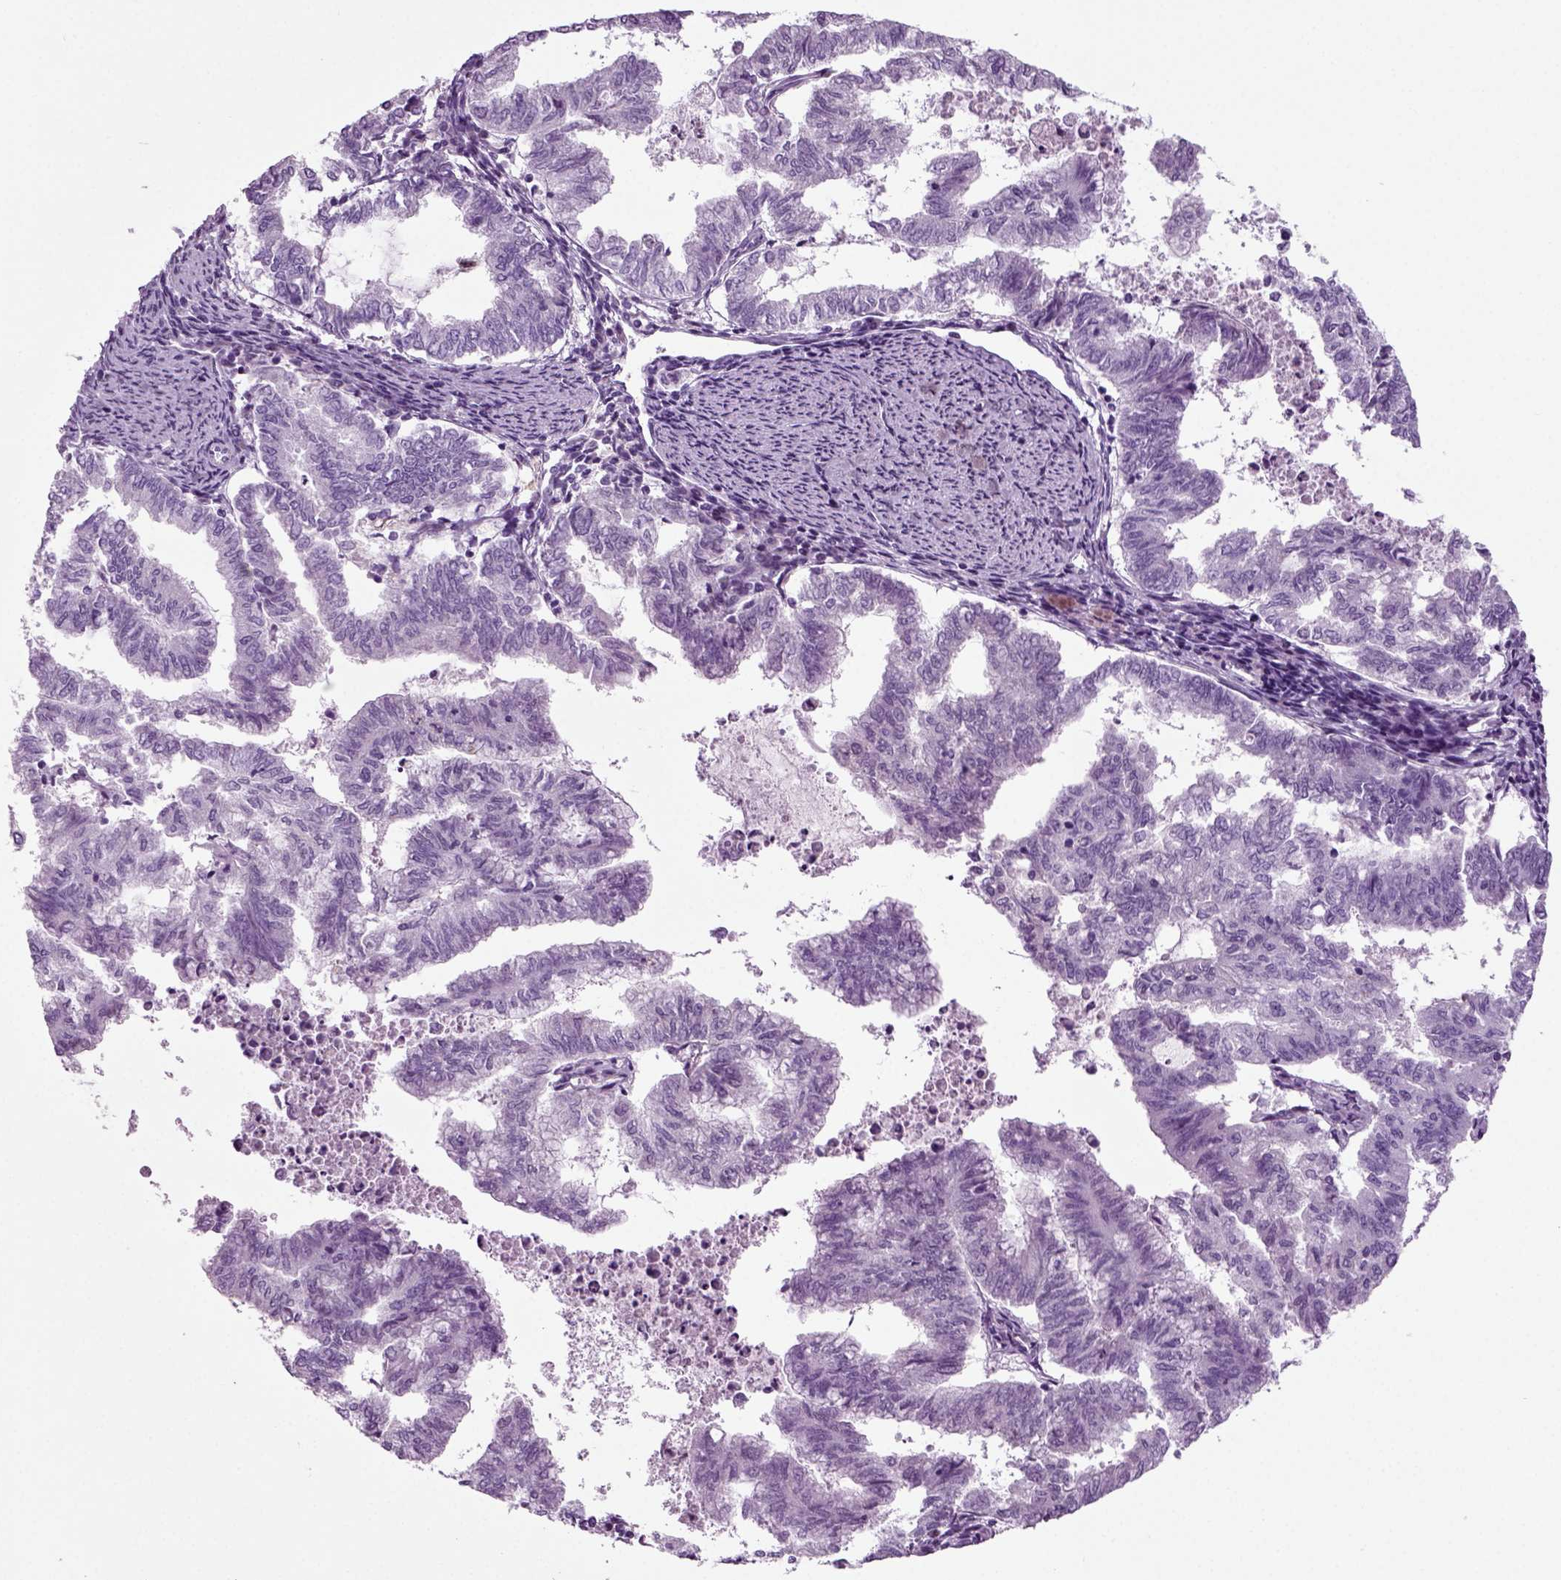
{"staining": {"intensity": "negative", "quantity": "none", "location": "none"}, "tissue": "endometrial cancer", "cell_type": "Tumor cells", "image_type": "cancer", "snomed": [{"axis": "morphology", "description": "Adenocarcinoma, NOS"}, {"axis": "topography", "description": "Endometrium"}], "caption": "The photomicrograph exhibits no significant positivity in tumor cells of endometrial cancer (adenocarcinoma).", "gene": "ARID3A", "patient": {"sex": "female", "age": 79}}